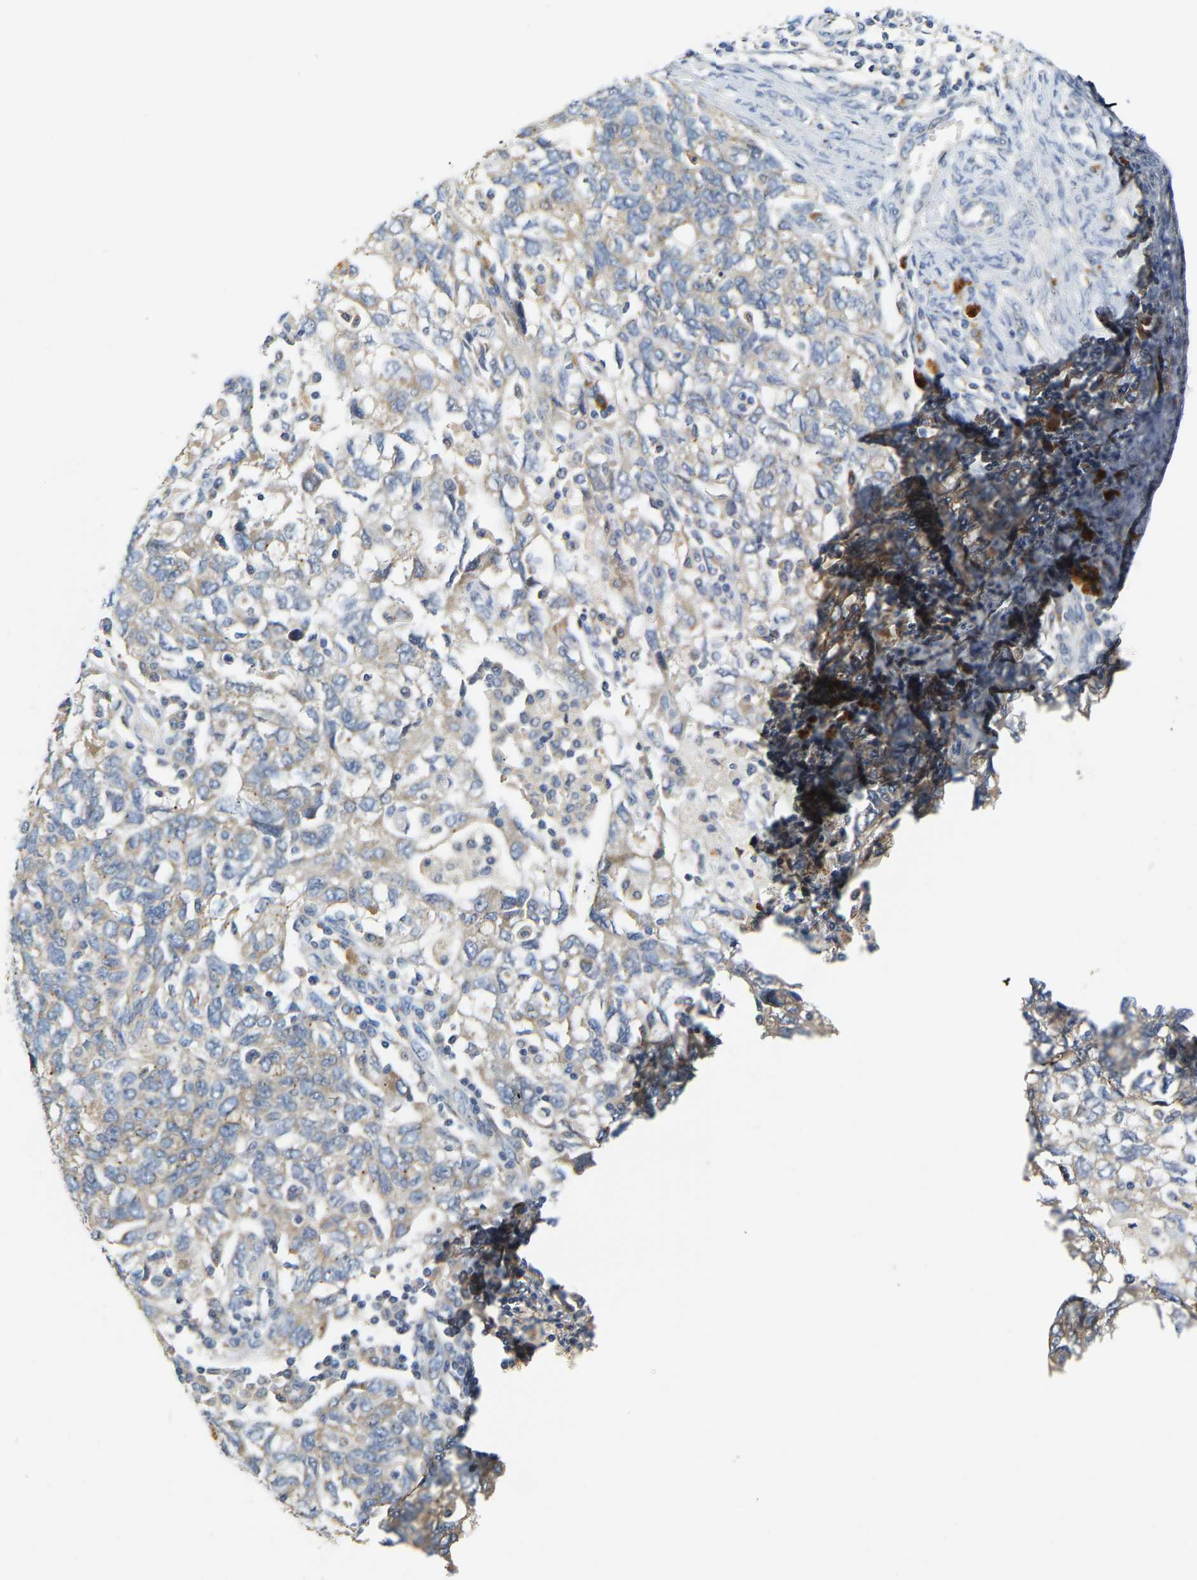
{"staining": {"intensity": "weak", "quantity": ">75%", "location": "cytoplasmic/membranous"}, "tissue": "ovarian cancer", "cell_type": "Tumor cells", "image_type": "cancer", "snomed": [{"axis": "morphology", "description": "Carcinoma, NOS"}, {"axis": "morphology", "description": "Cystadenocarcinoma, serous, NOS"}, {"axis": "topography", "description": "Ovary"}], "caption": "Immunohistochemical staining of ovarian cancer (serous cystadenocarcinoma) exhibits low levels of weak cytoplasmic/membranous protein positivity in approximately >75% of tumor cells.", "gene": "PCNT", "patient": {"sex": "female", "age": 69}}